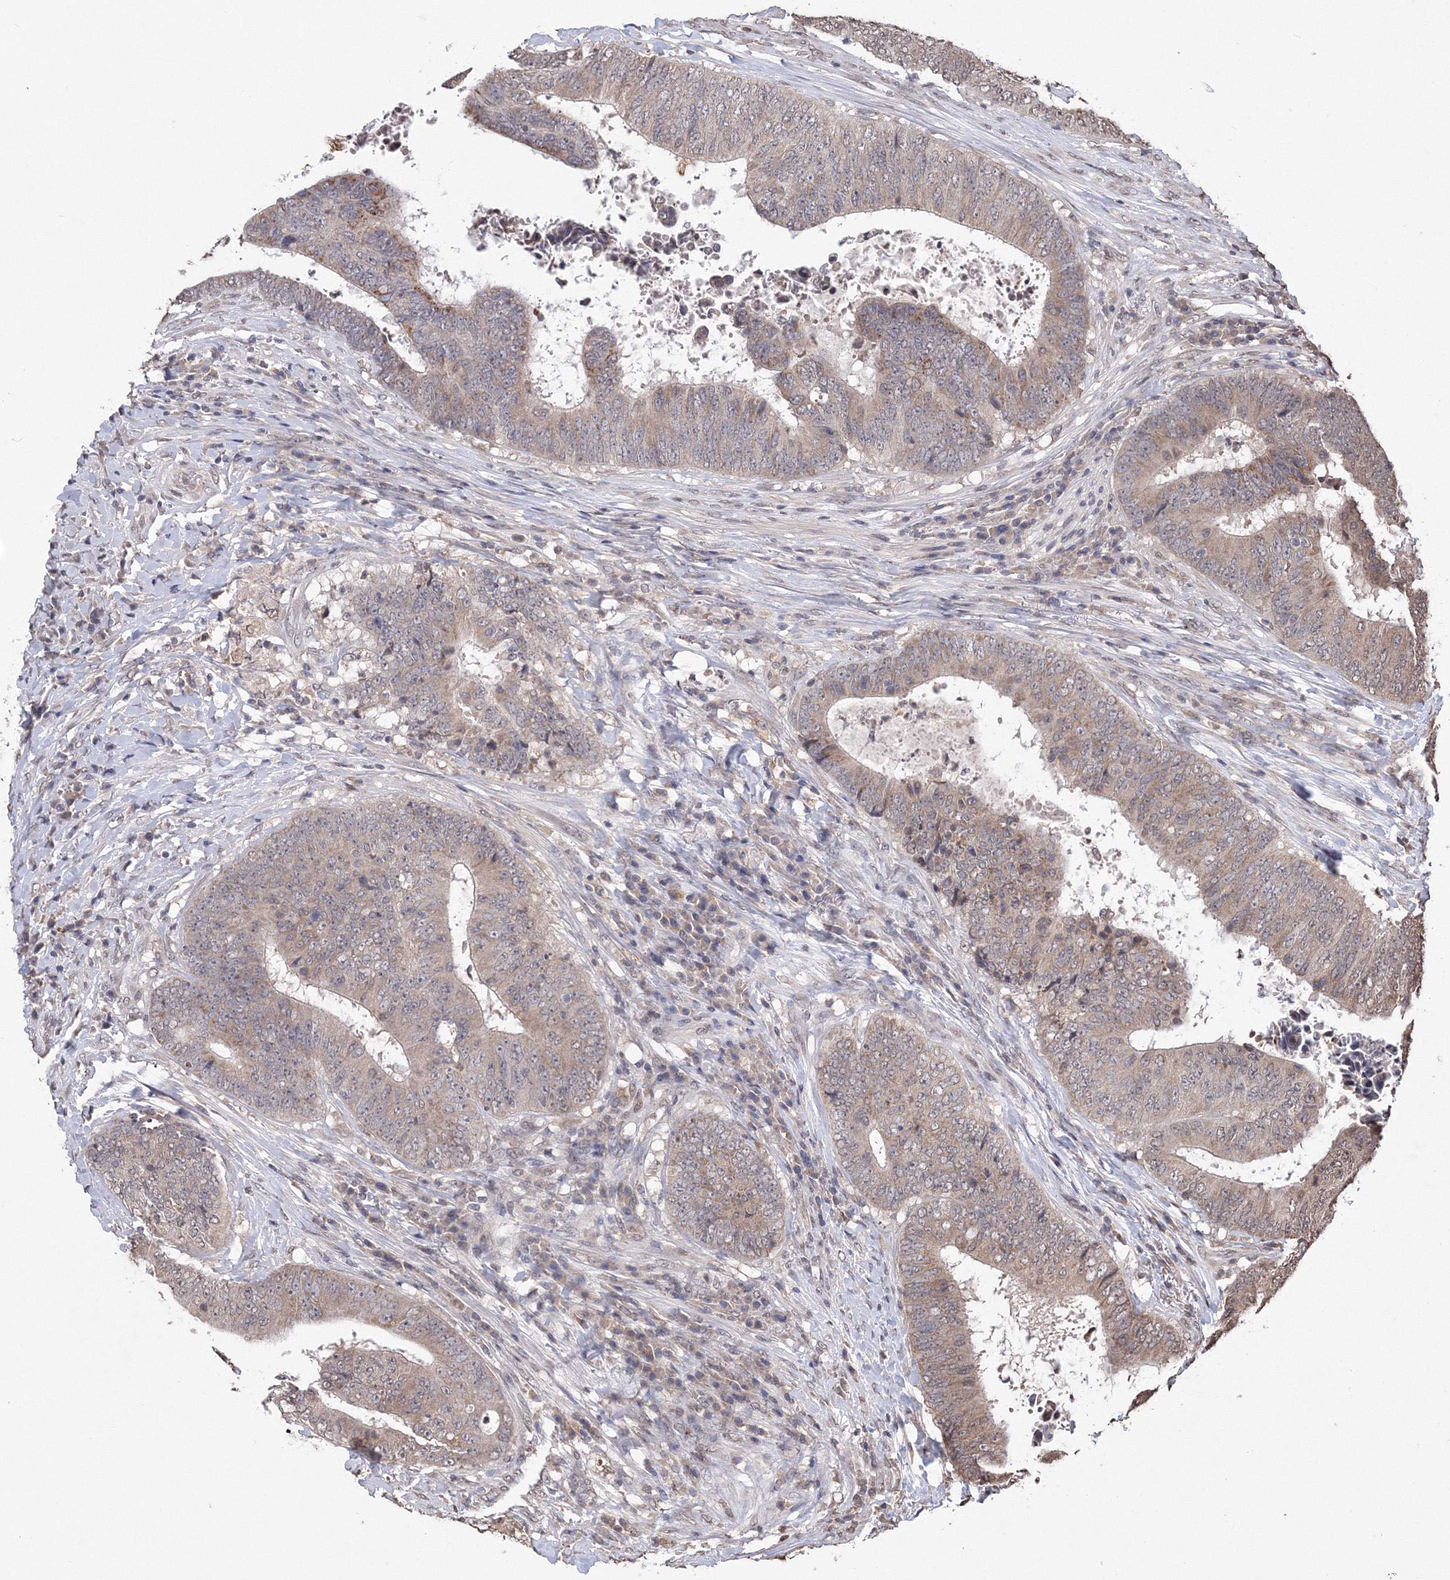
{"staining": {"intensity": "weak", "quantity": ">75%", "location": "cytoplasmic/membranous"}, "tissue": "colorectal cancer", "cell_type": "Tumor cells", "image_type": "cancer", "snomed": [{"axis": "morphology", "description": "Adenocarcinoma, NOS"}, {"axis": "topography", "description": "Rectum"}], "caption": "Immunohistochemical staining of human colorectal cancer demonstrates weak cytoplasmic/membranous protein staining in approximately >75% of tumor cells.", "gene": "GPN1", "patient": {"sex": "male", "age": 72}}